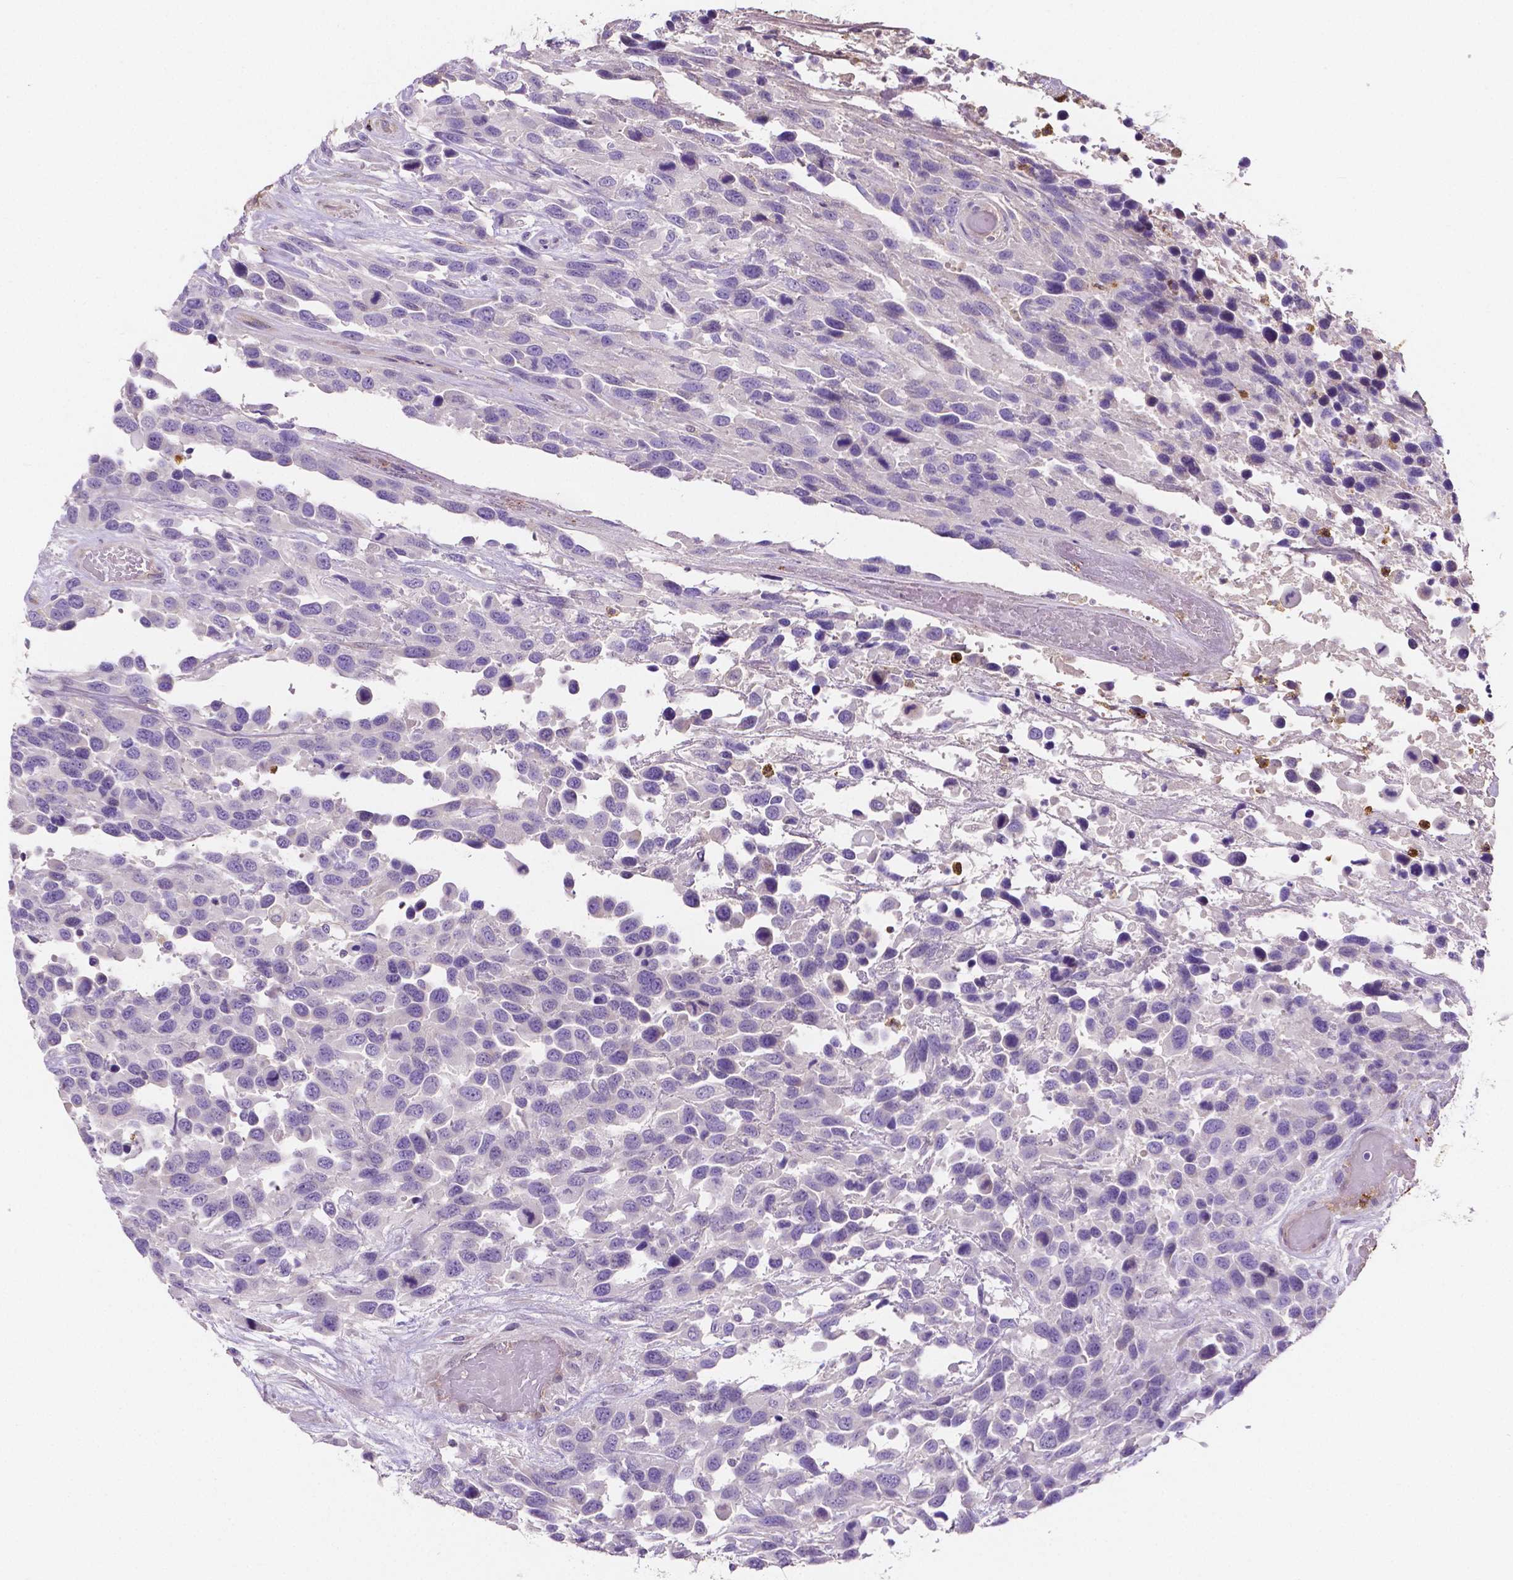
{"staining": {"intensity": "negative", "quantity": "none", "location": "none"}, "tissue": "urothelial cancer", "cell_type": "Tumor cells", "image_type": "cancer", "snomed": [{"axis": "morphology", "description": "Urothelial carcinoma, High grade"}, {"axis": "topography", "description": "Urinary bladder"}], "caption": "A high-resolution histopathology image shows immunohistochemistry (IHC) staining of urothelial cancer, which displays no significant expression in tumor cells.", "gene": "MMP9", "patient": {"sex": "female", "age": 70}}